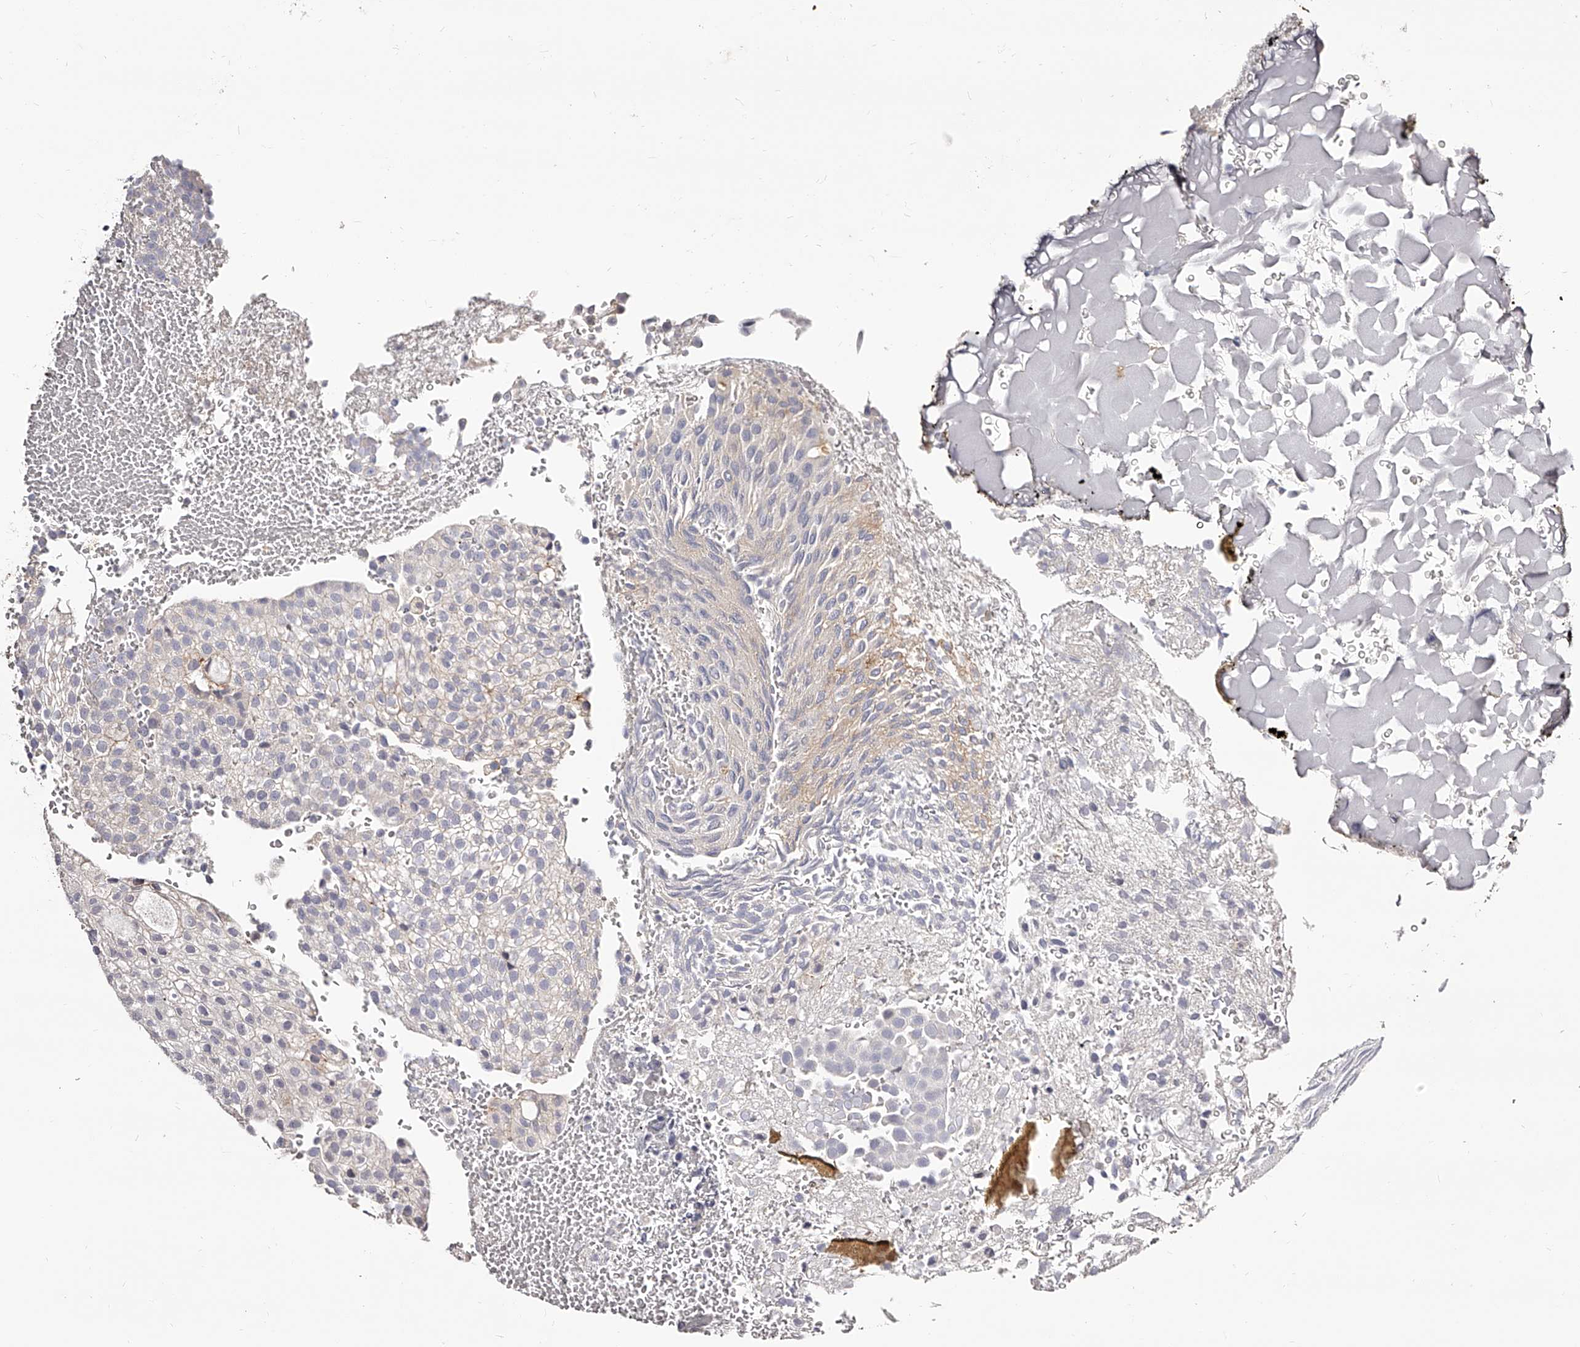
{"staining": {"intensity": "negative", "quantity": "none", "location": "none"}, "tissue": "urothelial cancer", "cell_type": "Tumor cells", "image_type": "cancer", "snomed": [{"axis": "morphology", "description": "Urothelial carcinoma, Low grade"}, {"axis": "topography", "description": "Urinary bladder"}], "caption": "Urothelial cancer was stained to show a protein in brown. There is no significant positivity in tumor cells.", "gene": "CD82", "patient": {"sex": "male", "age": 78}}